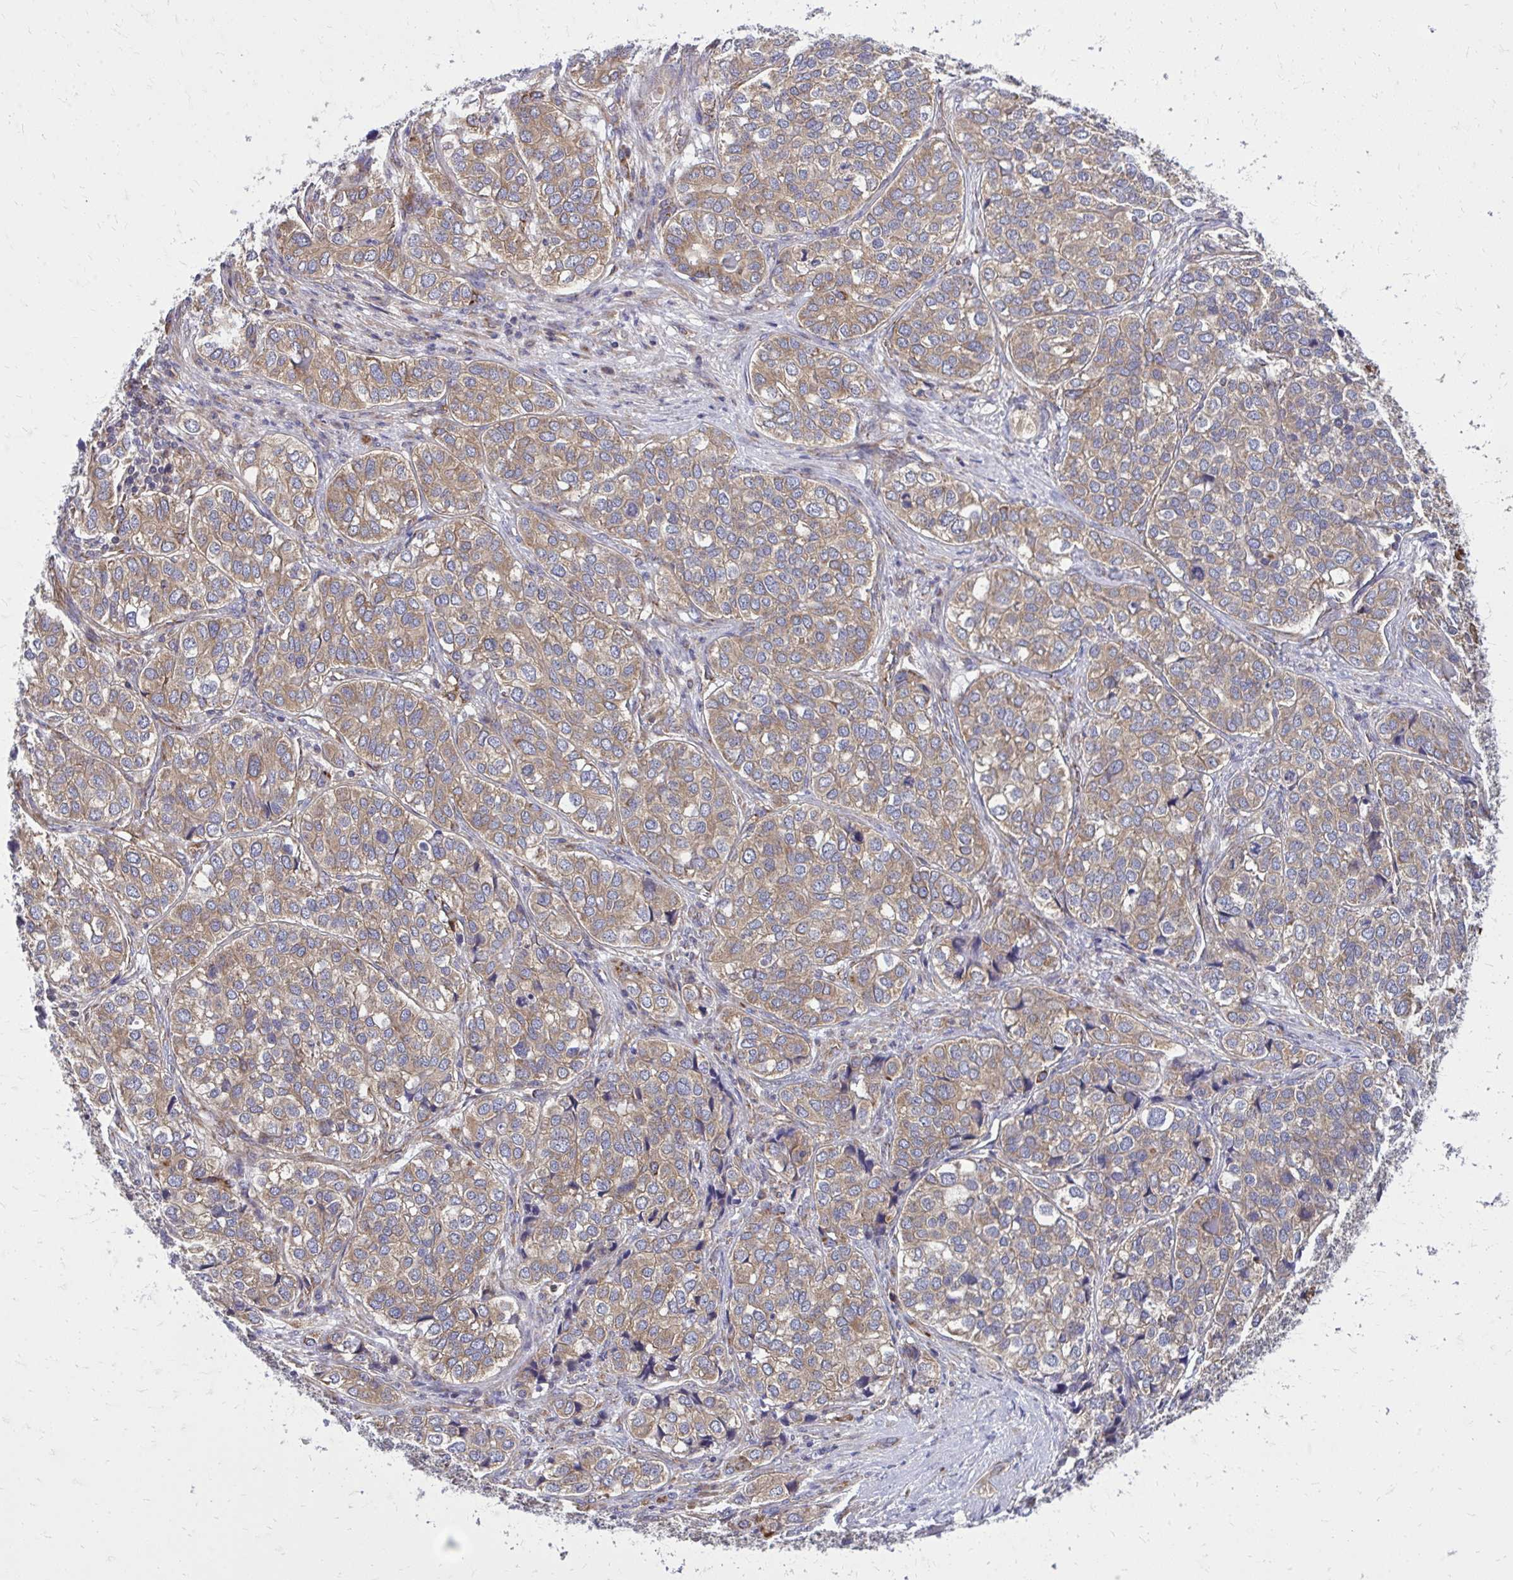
{"staining": {"intensity": "weak", "quantity": ">75%", "location": "cytoplasmic/membranous"}, "tissue": "liver cancer", "cell_type": "Tumor cells", "image_type": "cancer", "snomed": [{"axis": "morphology", "description": "Cholangiocarcinoma"}, {"axis": "topography", "description": "Liver"}], "caption": "Liver cancer (cholangiocarcinoma) tissue displays weak cytoplasmic/membranous positivity in about >75% of tumor cells, visualized by immunohistochemistry. The staining was performed using DAB (3,3'-diaminobenzidine) to visualize the protein expression in brown, while the nuclei were stained in blue with hematoxylin (Magnification: 20x).", "gene": "PDK4", "patient": {"sex": "male", "age": 56}}